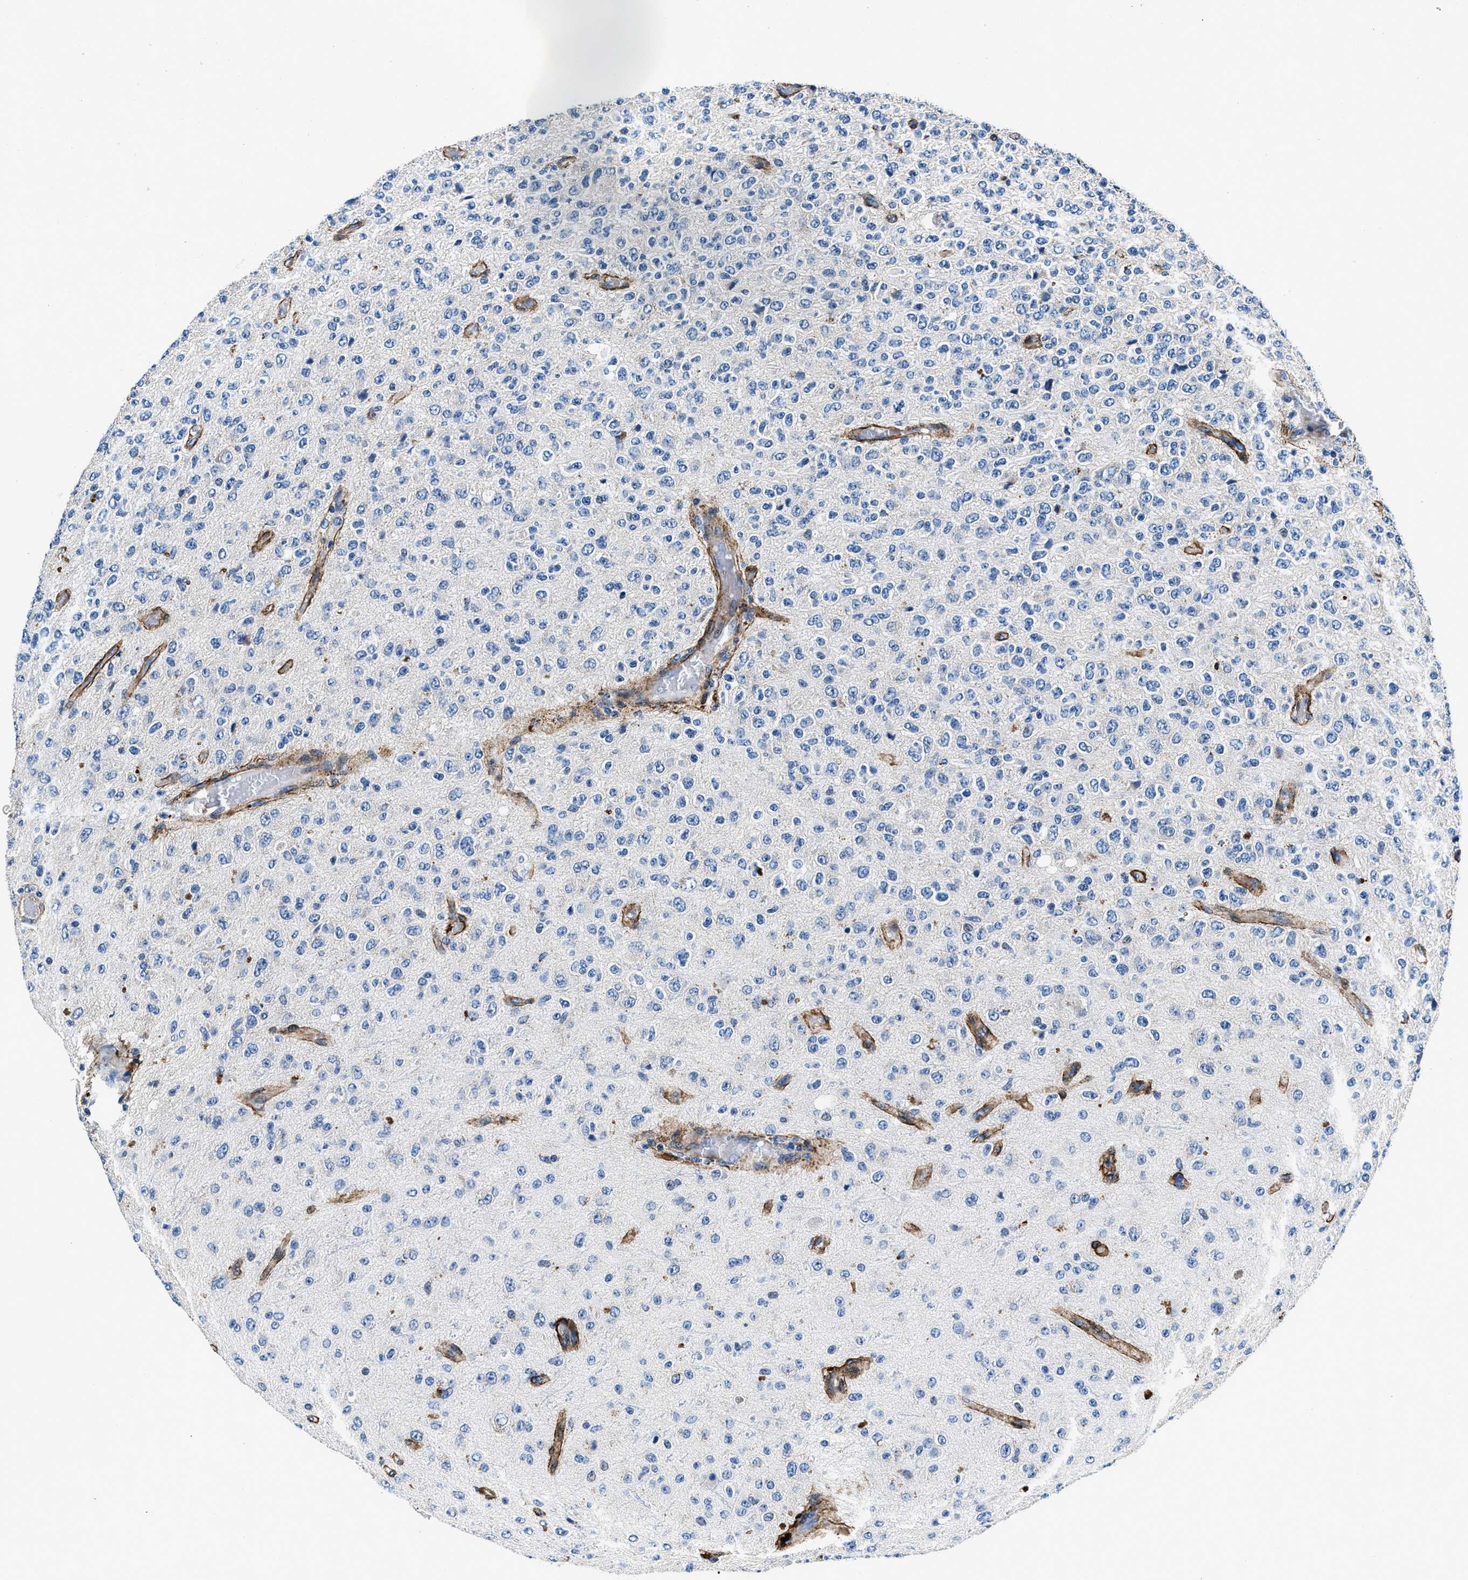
{"staining": {"intensity": "negative", "quantity": "none", "location": "none"}, "tissue": "glioma", "cell_type": "Tumor cells", "image_type": "cancer", "snomed": [{"axis": "morphology", "description": "Glioma, malignant, High grade"}, {"axis": "topography", "description": "pancreas cauda"}], "caption": "Tumor cells show no significant protein staining in high-grade glioma (malignant).", "gene": "DAG1", "patient": {"sex": "male", "age": 60}}